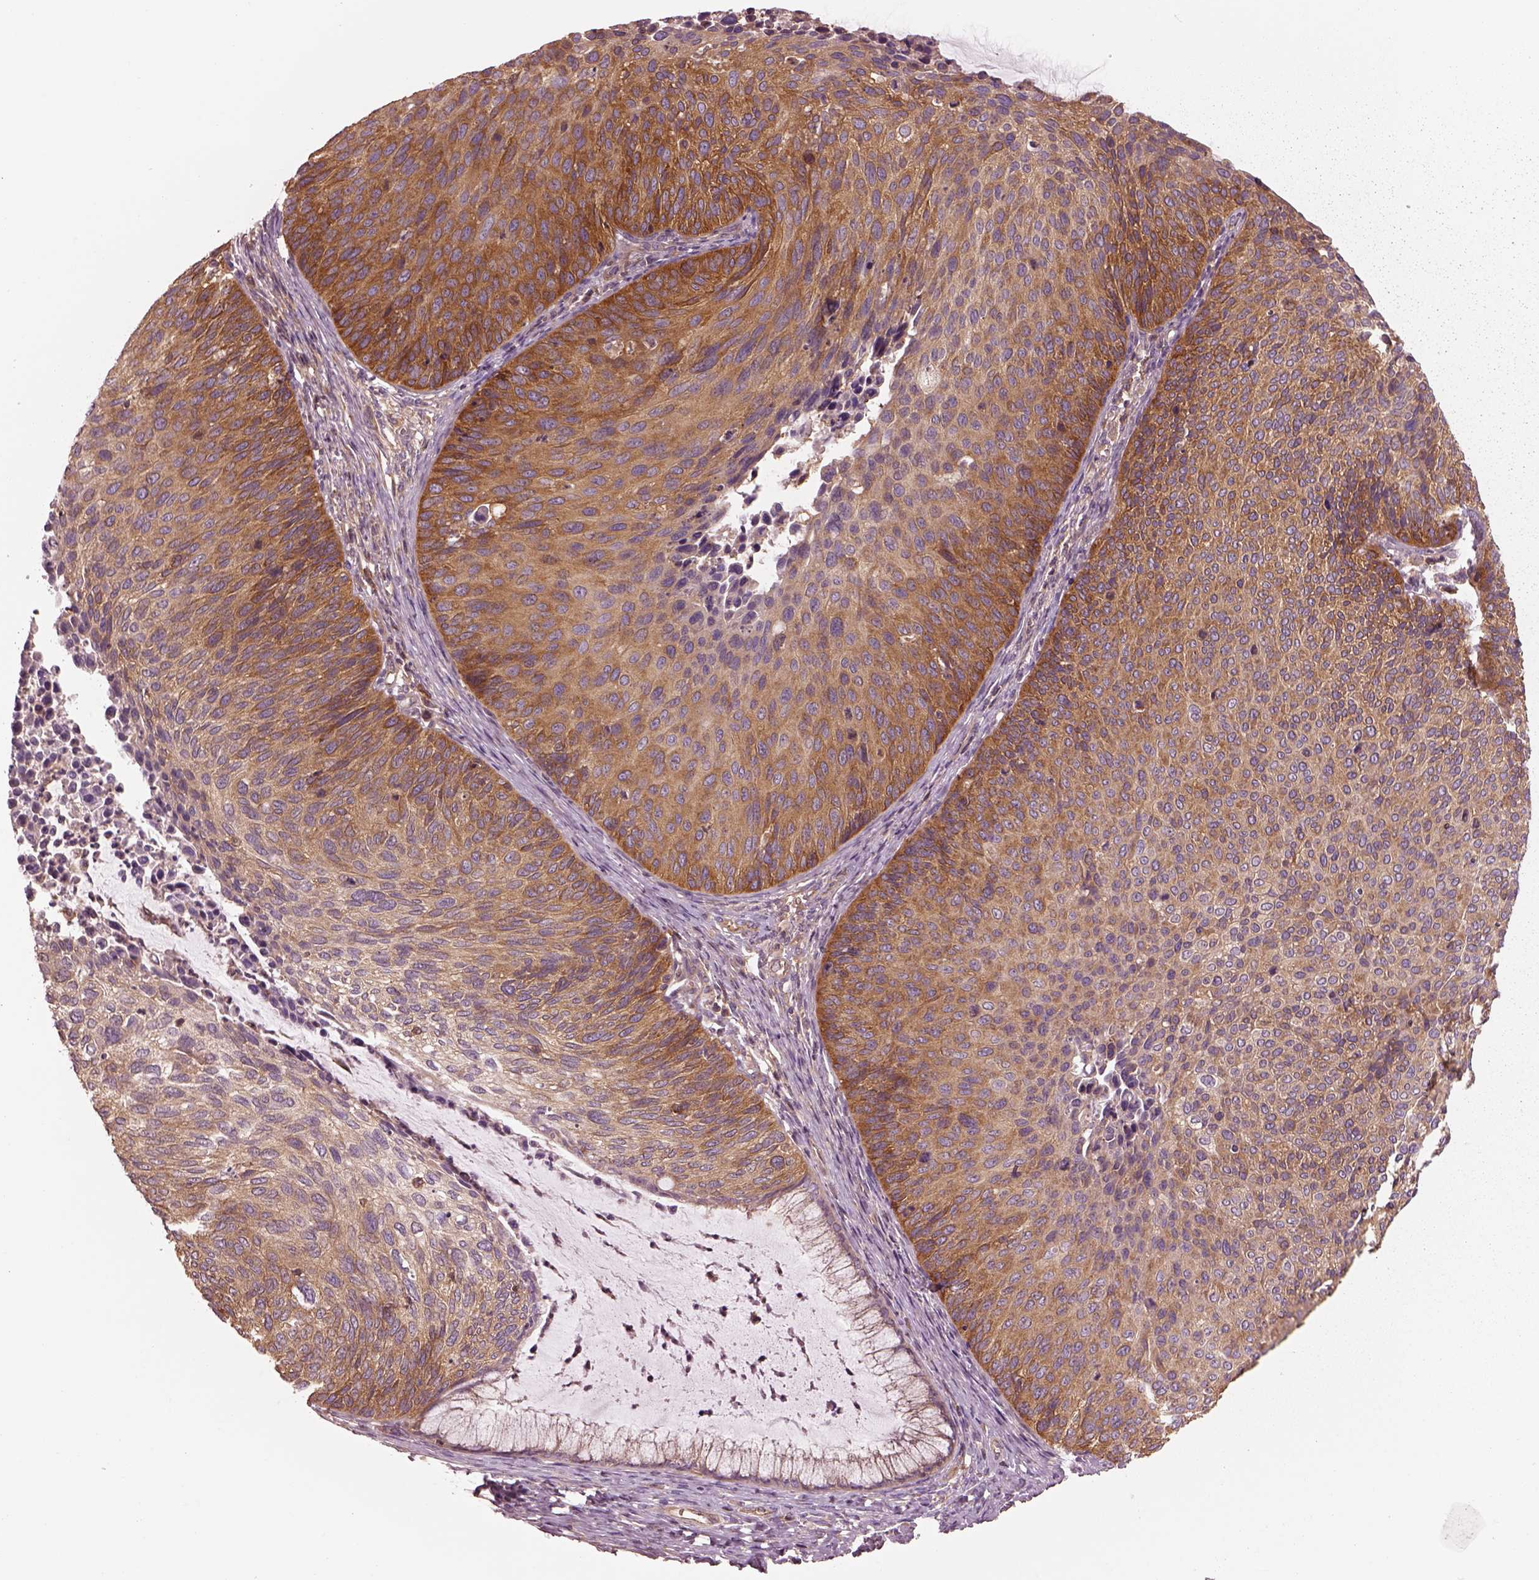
{"staining": {"intensity": "moderate", "quantity": ">75%", "location": "cytoplasmic/membranous"}, "tissue": "cervical cancer", "cell_type": "Tumor cells", "image_type": "cancer", "snomed": [{"axis": "morphology", "description": "Squamous cell carcinoma, NOS"}, {"axis": "topography", "description": "Cervix"}], "caption": "Protein analysis of cervical squamous cell carcinoma tissue displays moderate cytoplasmic/membranous expression in approximately >75% of tumor cells.", "gene": "CAD", "patient": {"sex": "female", "age": 36}}